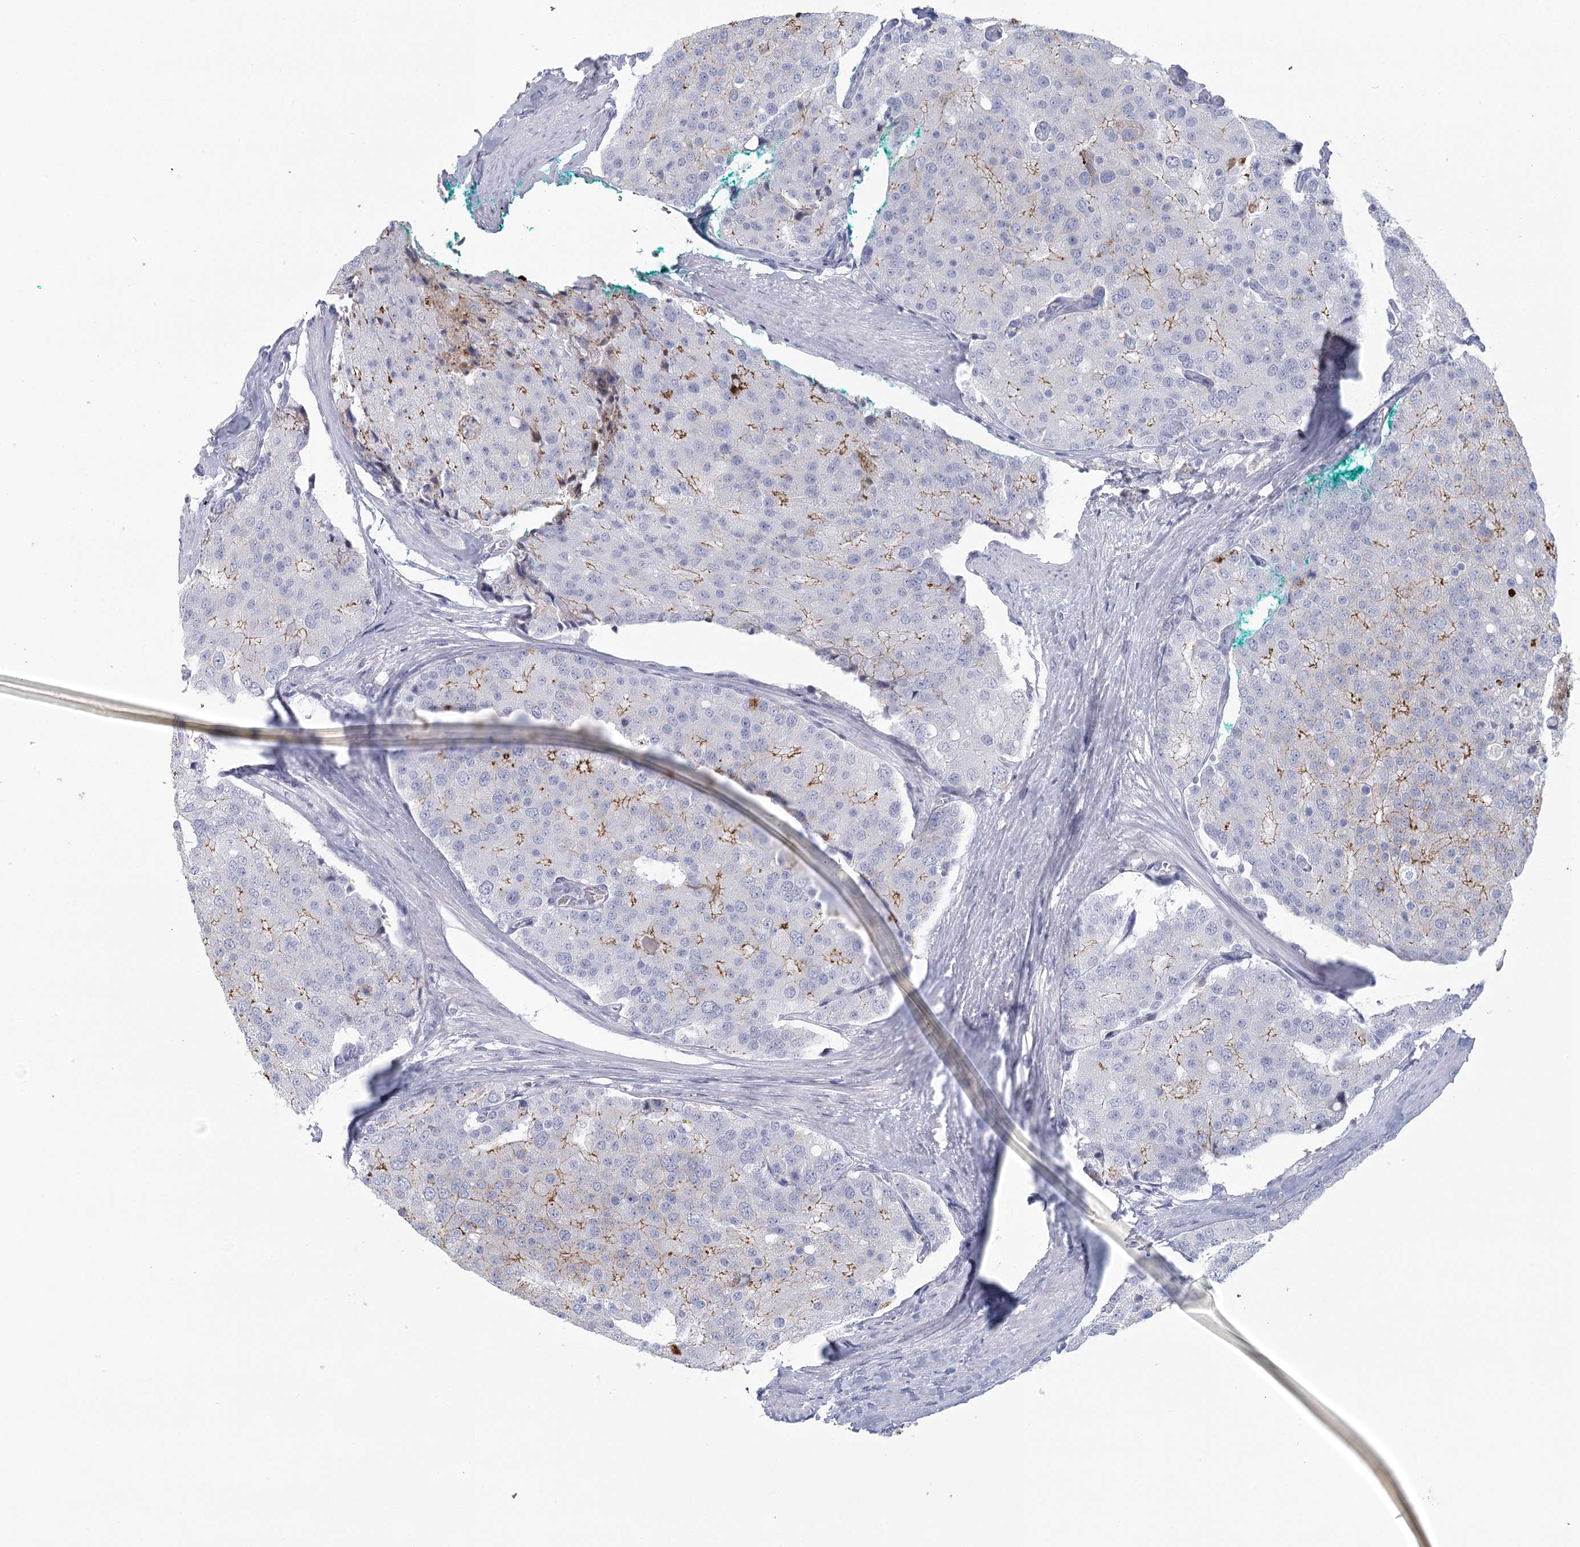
{"staining": {"intensity": "moderate", "quantity": "<25%", "location": "cytoplasmic/membranous"}, "tissue": "prostate cancer", "cell_type": "Tumor cells", "image_type": "cancer", "snomed": [{"axis": "morphology", "description": "Adenocarcinoma, High grade"}, {"axis": "topography", "description": "Prostate"}], "caption": "Prostate cancer (high-grade adenocarcinoma) tissue displays moderate cytoplasmic/membranous positivity in approximately <25% of tumor cells", "gene": "WNT8B", "patient": {"sex": "male", "age": 50}}